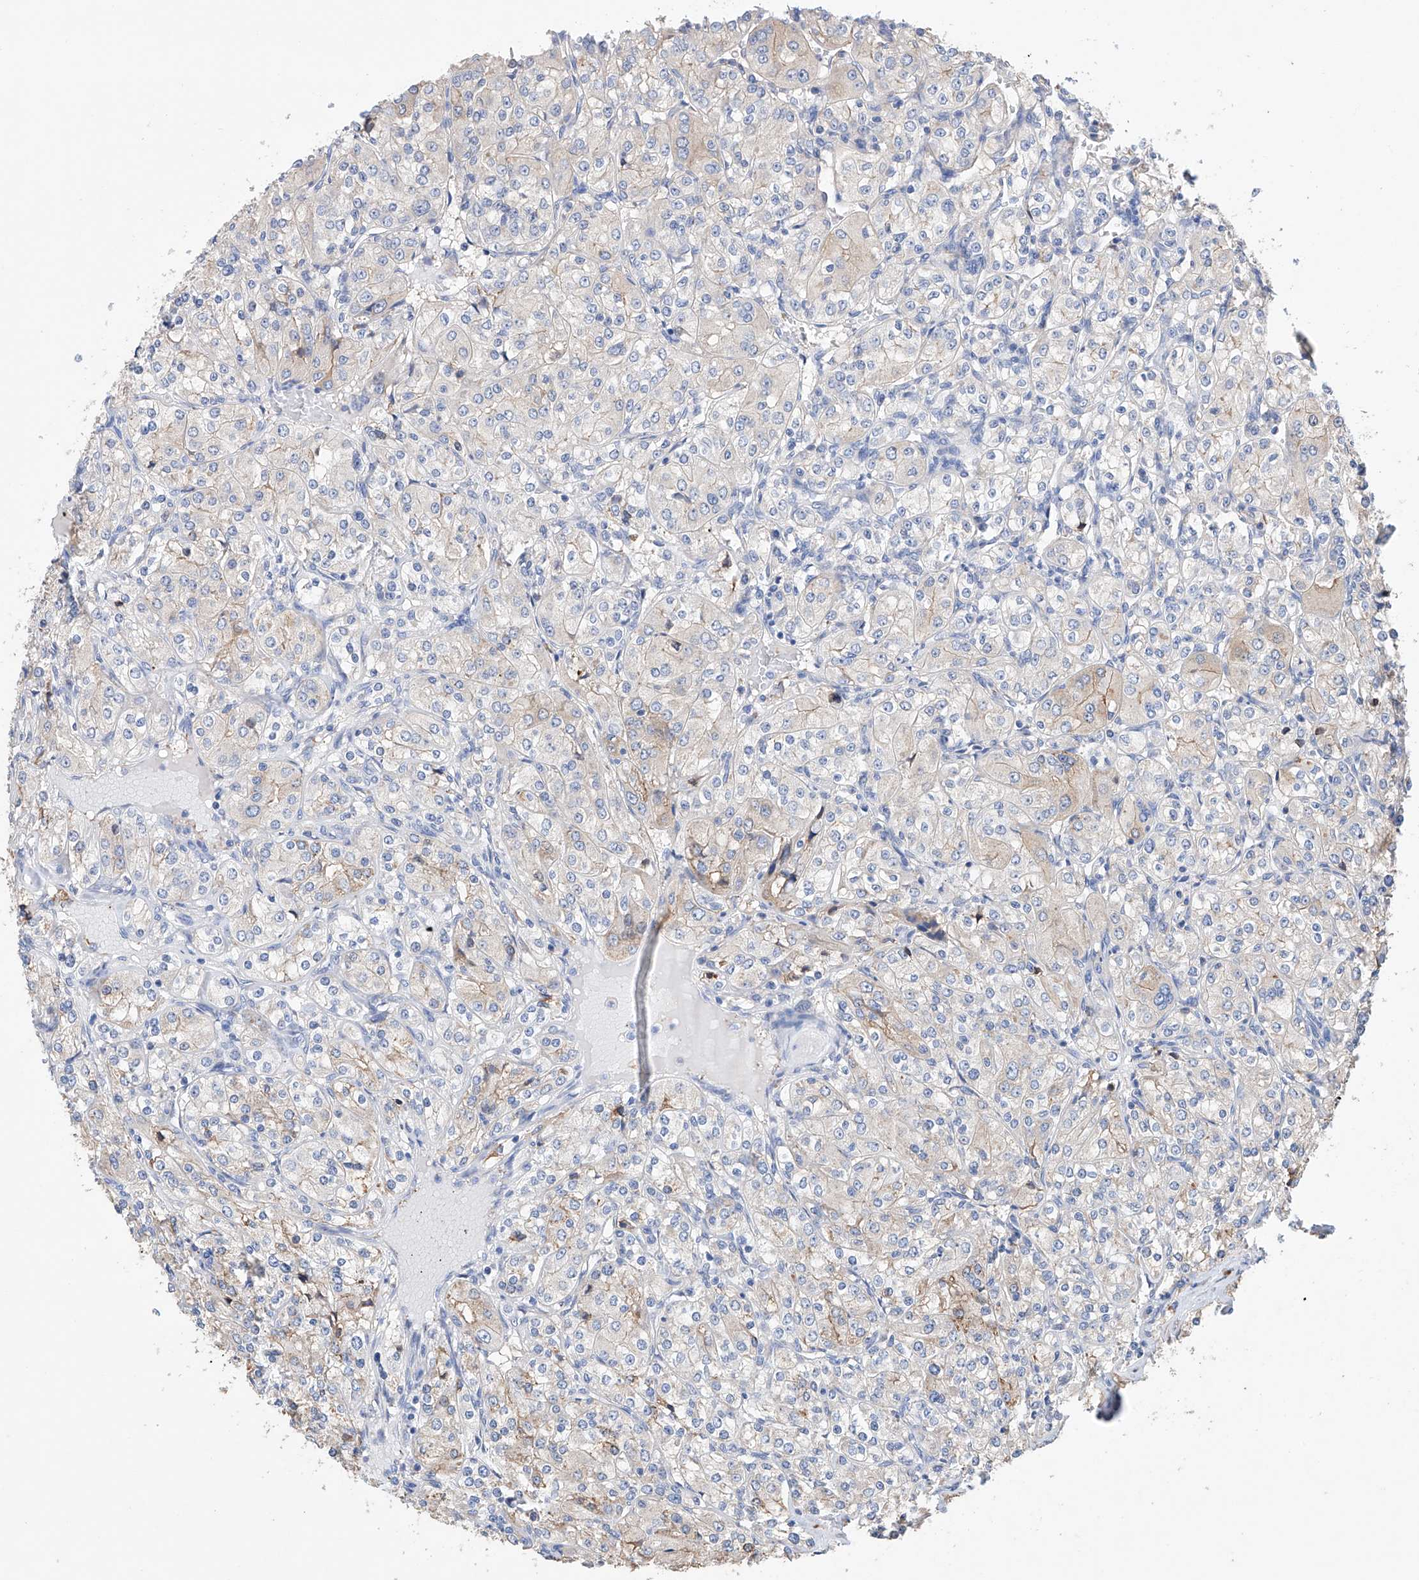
{"staining": {"intensity": "weak", "quantity": "<25%", "location": "cytoplasmic/membranous"}, "tissue": "renal cancer", "cell_type": "Tumor cells", "image_type": "cancer", "snomed": [{"axis": "morphology", "description": "Adenocarcinoma, NOS"}, {"axis": "topography", "description": "Kidney"}], "caption": "Renal adenocarcinoma stained for a protein using immunohistochemistry demonstrates no expression tumor cells.", "gene": "AFG1L", "patient": {"sex": "male", "age": 77}}